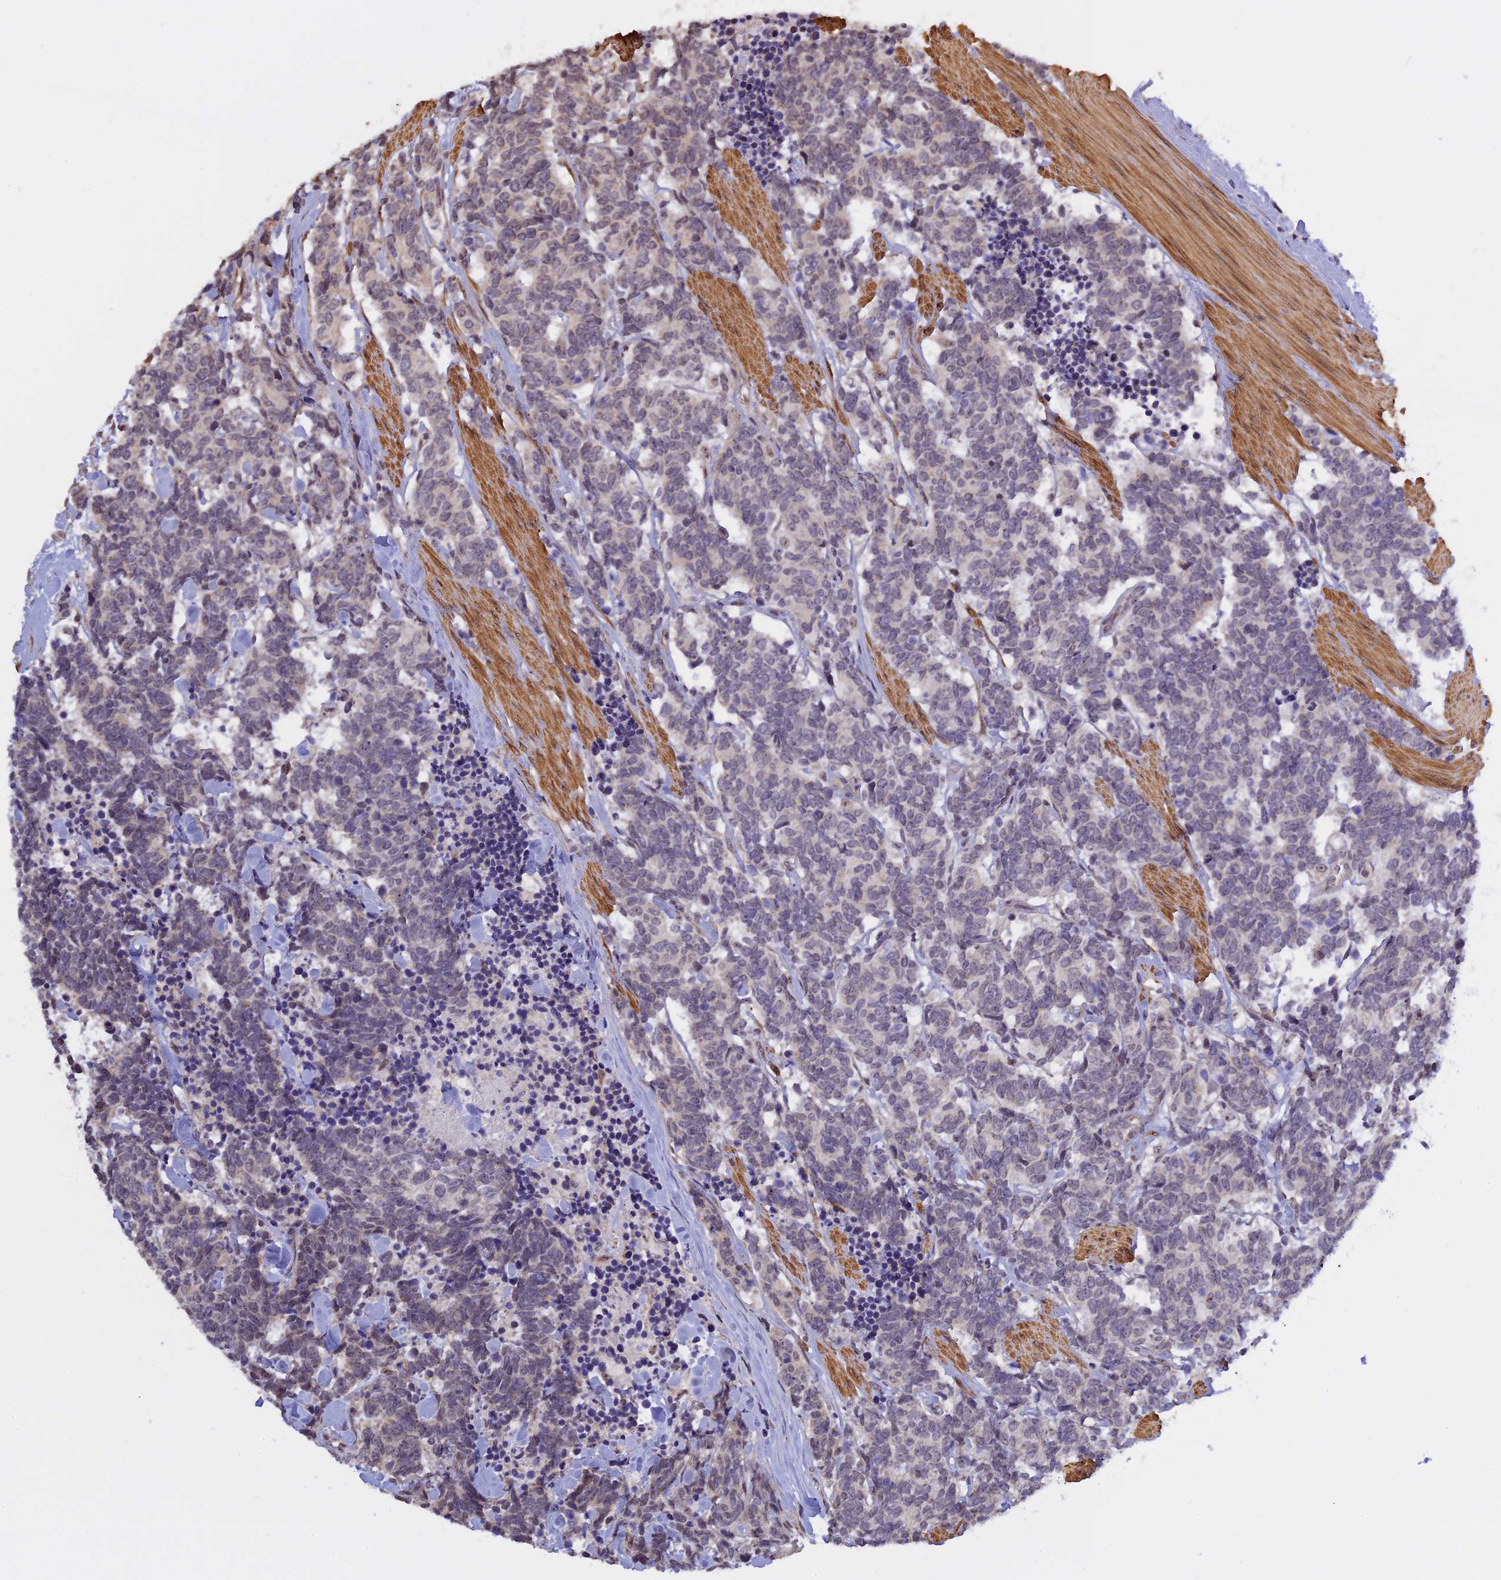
{"staining": {"intensity": "negative", "quantity": "none", "location": "none"}, "tissue": "carcinoid", "cell_type": "Tumor cells", "image_type": "cancer", "snomed": [{"axis": "morphology", "description": "Carcinoma, NOS"}, {"axis": "morphology", "description": "Carcinoid, malignant, NOS"}, {"axis": "topography", "description": "Prostate"}], "caption": "There is no significant expression in tumor cells of malignant carcinoid.", "gene": "MGA", "patient": {"sex": "male", "age": 57}}